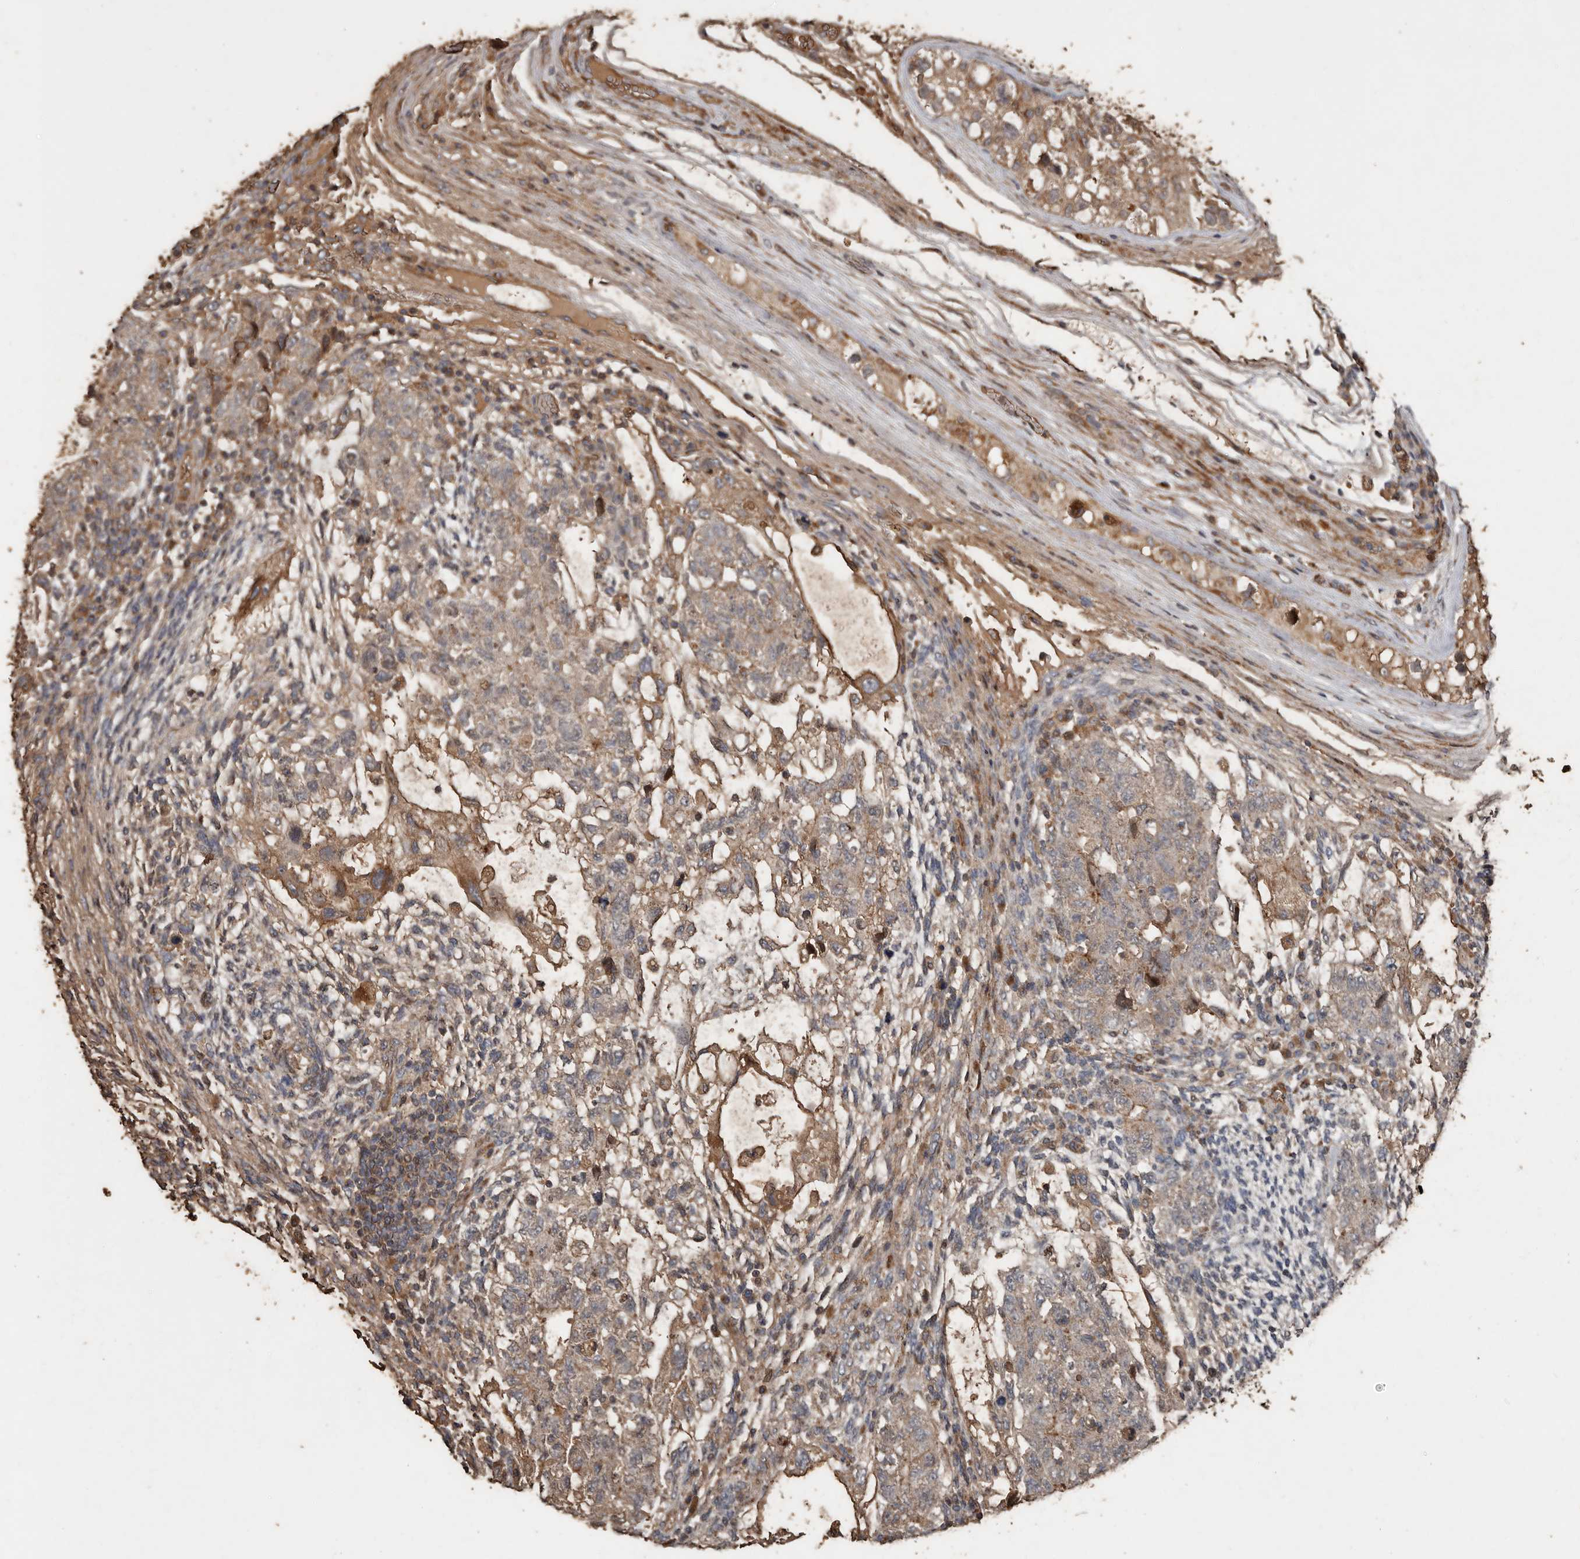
{"staining": {"intensity": "moderate", "quantity": "<25%", "location": "cytoplasmic/membranous"}, "tissue": "testis cancer", "cell_type": "Tumor cells", "image_type": "cancer", "snomed": [{"axis": "morphology", "description": "Normal tissue, NOS"}, {"axis": "morphology", "description": "Carcinoma, Embryonal, NOS"}, {"axis": "topography", "description": "Testis"}], "caption": "Testis embryonal carcinoma tissue exhibits moderate cytoplasmic/membranous positivity in approximately <25% of tumor cells", "gene": "RANBP17", "patient": {"sex": "male", "age": 36}}